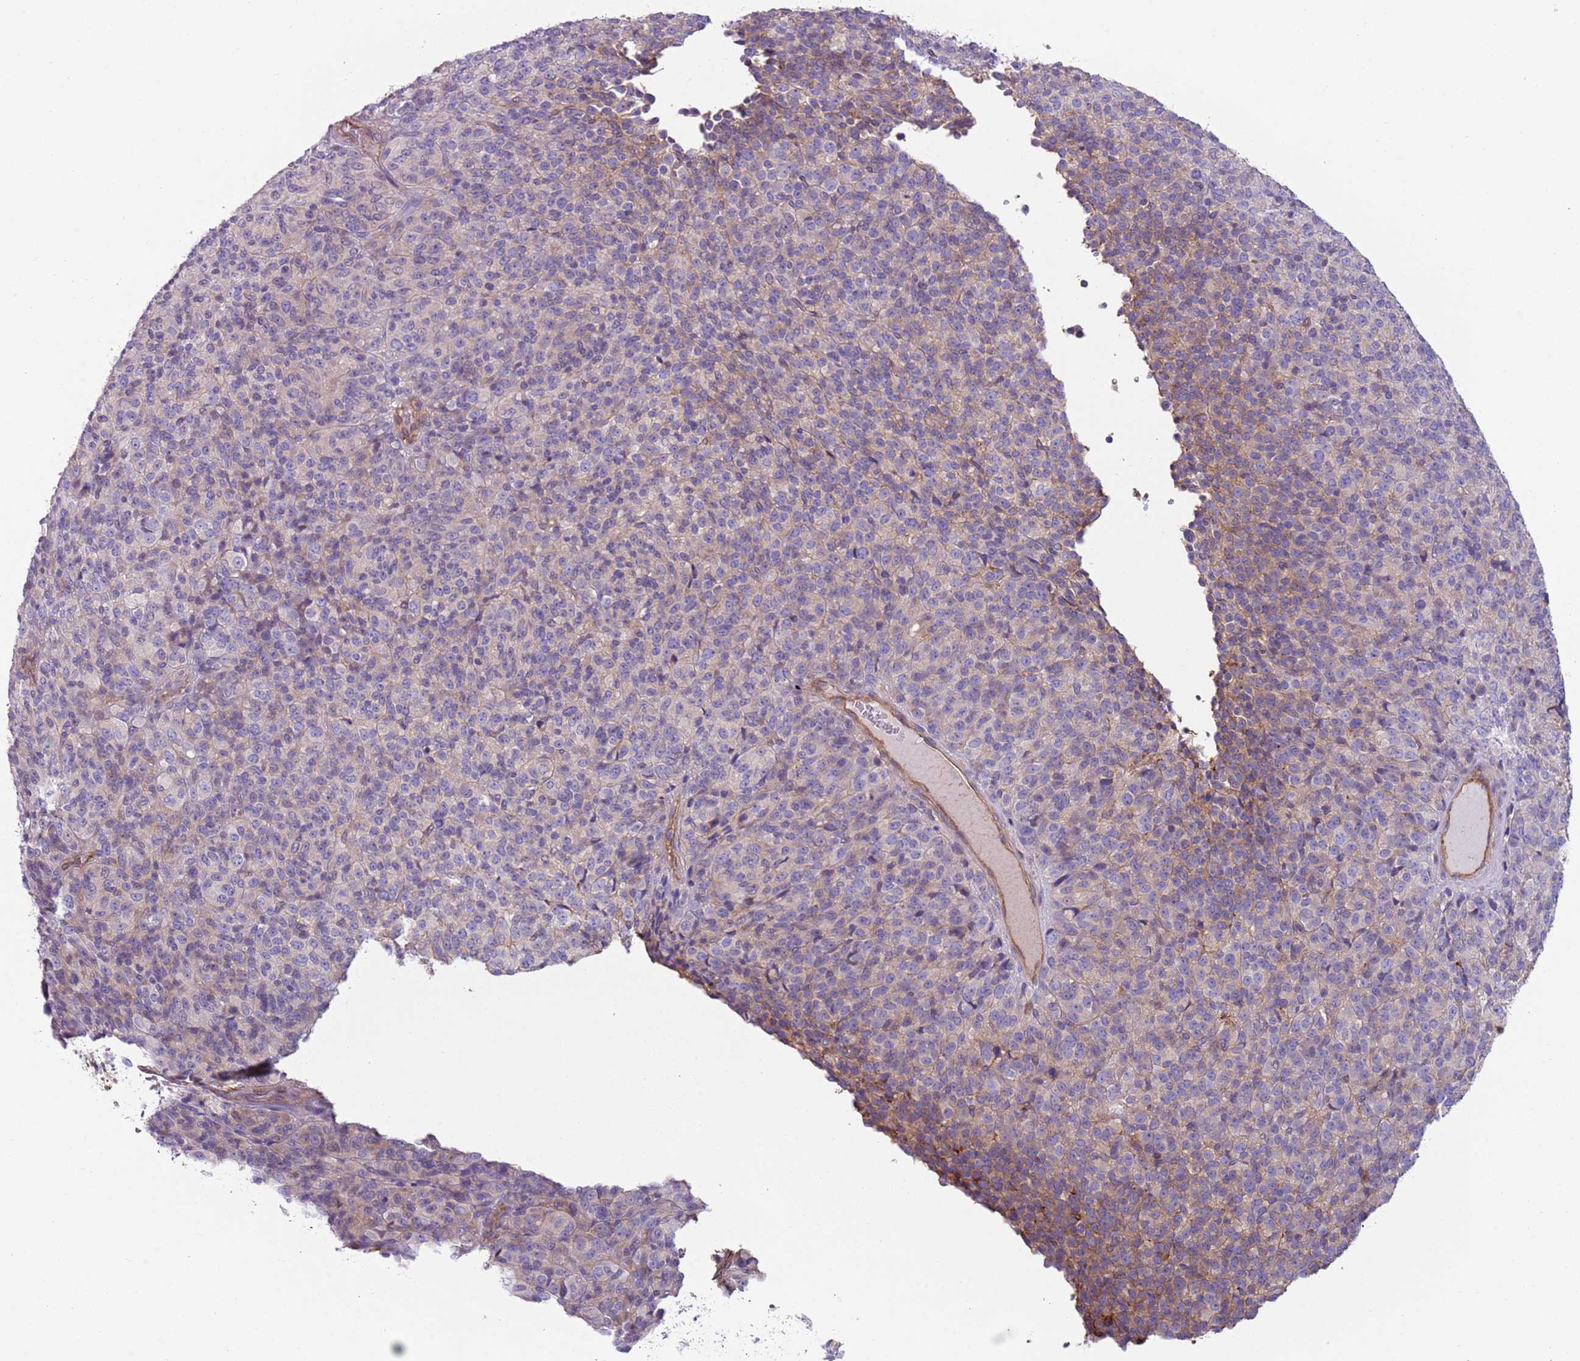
{"staining": {"intensity": "negative", "quantity": "none", "location": "none"}, "tissue": "melanoma", "cell_type": "Tumor cells", "image_type": "cancer", "snomed": [{"axis": "morphology", "description": "Malignant melanoma, Metastatic site"}, {"axis": "topography", "description": "Brain"}], "caption": "Human malignant melanoma (metastatic site) stained for a protein using immunohistochemistry demonstrates no expression in tumor cells.", "gene": "GNAI3", "patient": {"sex": "female", "age": 56}}